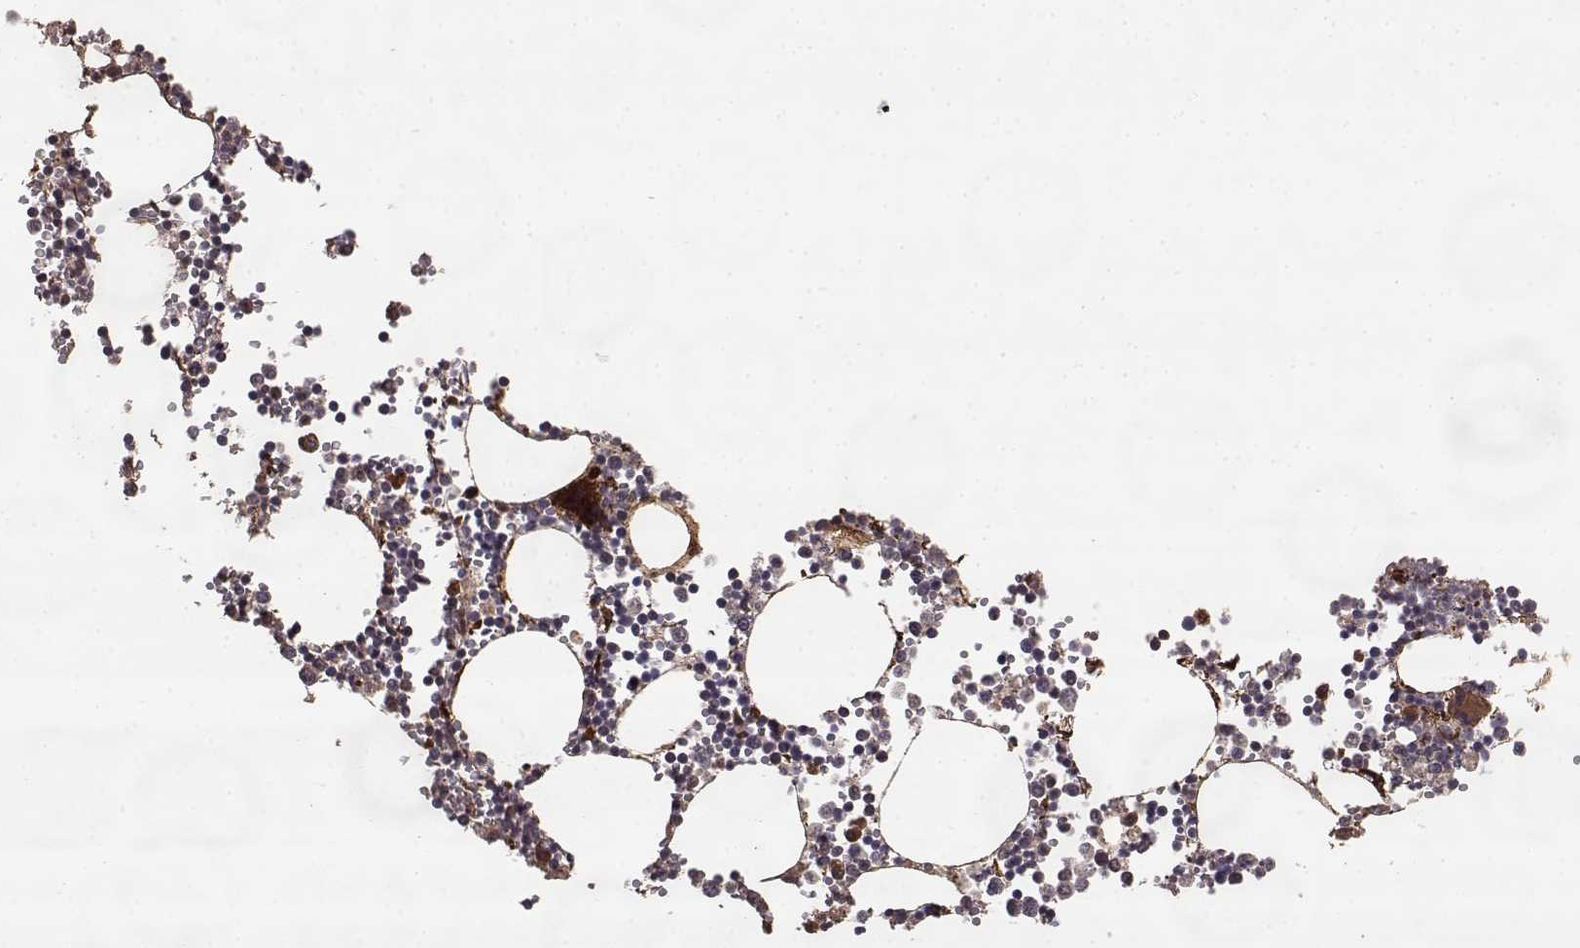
{"staining": {"intensity": "strong", "quantity": "<25%", "location": "cytoplasmic/membranous"}, "tissue": "bone marrow", "cell_type": "Hematopoietic cells", "image_type": "normal", "snomed": [{"axis": "morphology", "description": "Normal tissue, NOS"}, {"axis": "topography", "description": "Bone marrow"}], "caption": "DAB immunohistochemical staining of benign human bone marrow exhibits strong cytoplasmic/membranous protein staining in approximately <25% of hematopoietic cells. The staining was performed using DAB to visualize the protein expression in brown, while the nuclei were stained in blue with hematoxylin (Magnification: 20x).", "gene": "FSTL1", "patient": {"sex": "male", "age": 54}}